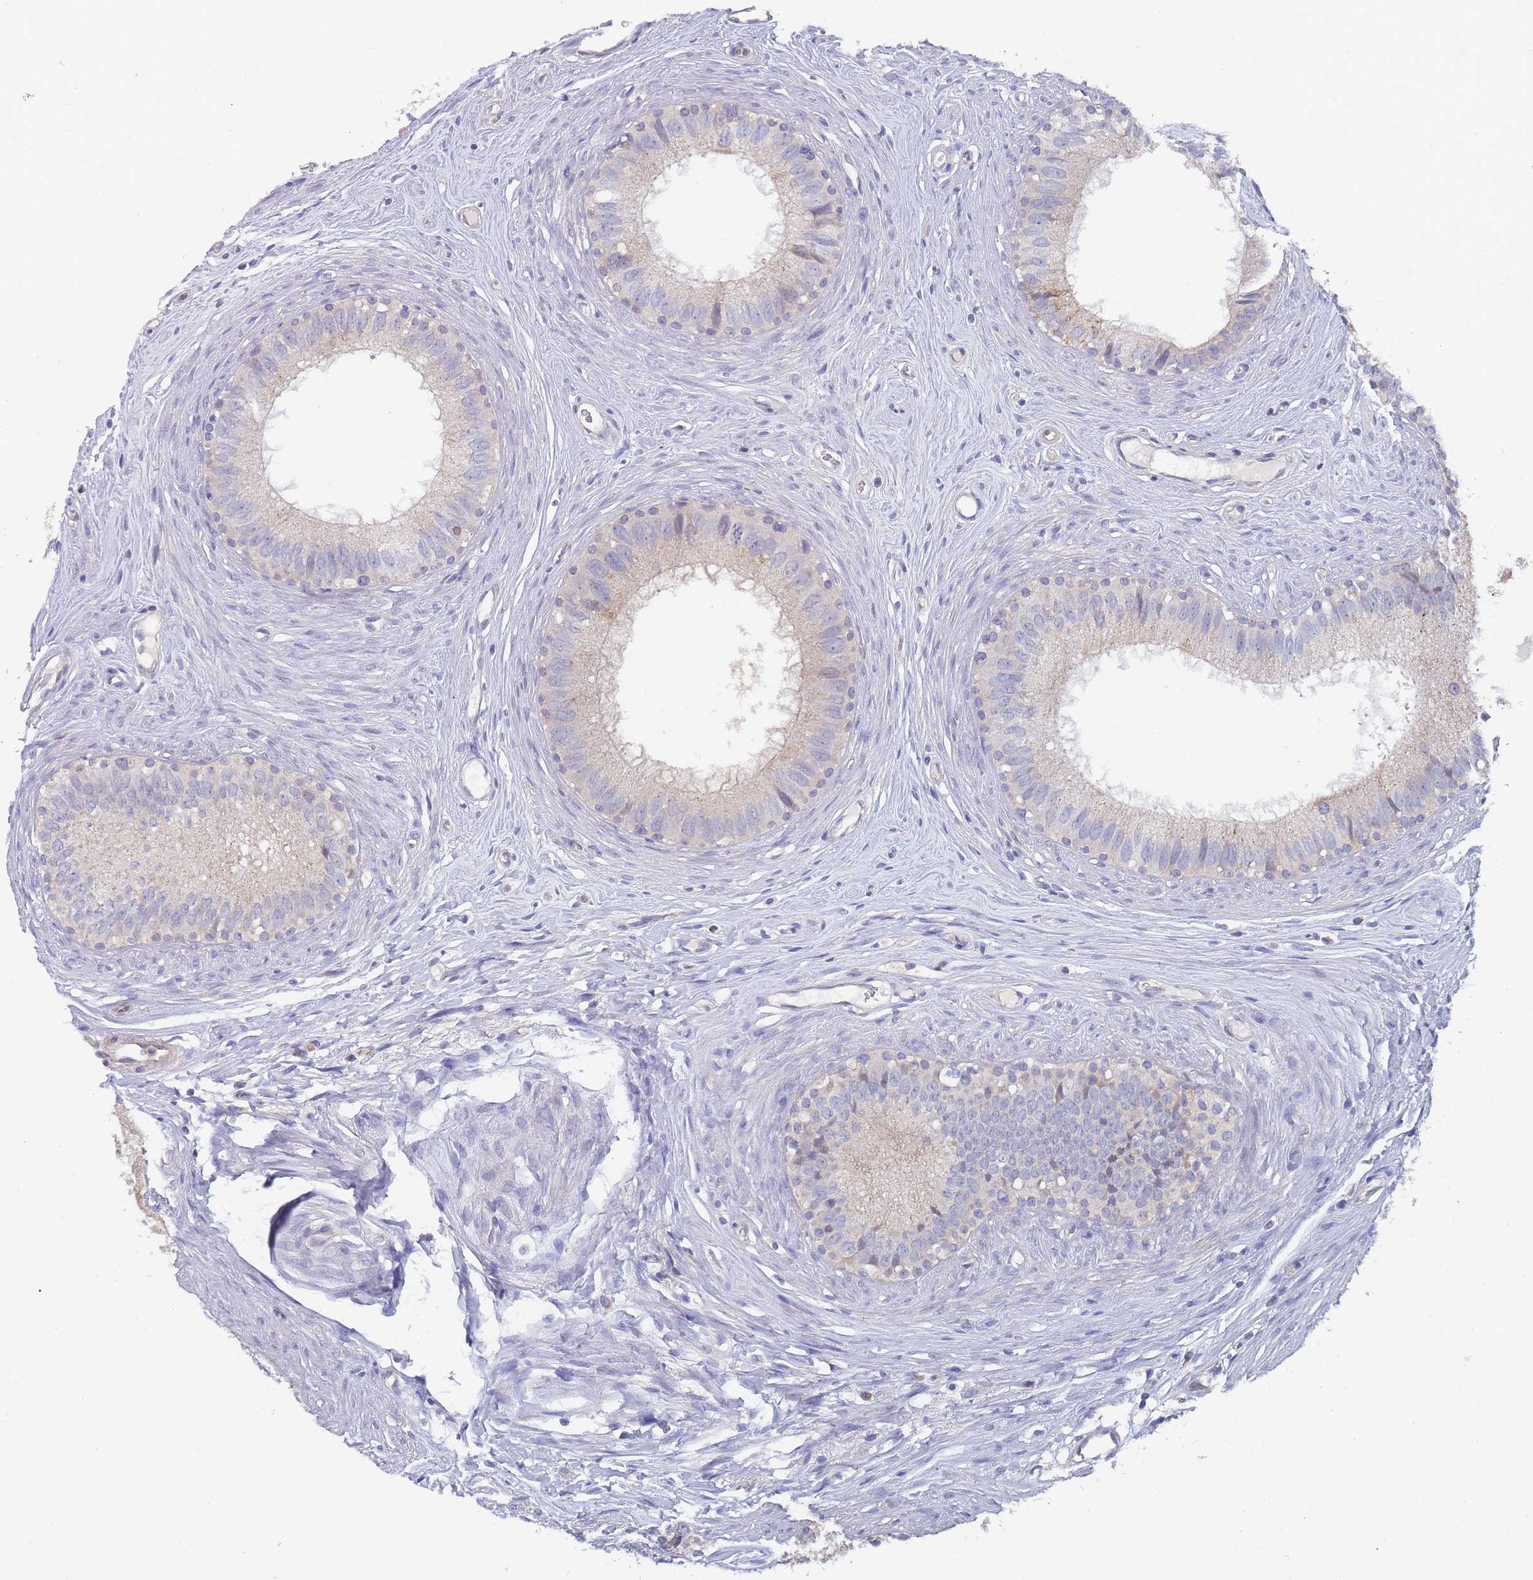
{"staining": {"intensity": "moderate", "quantity": "25%-75%", "location": "cytoplasmic/membranous"}, "tissue": "epididymis", "cell_type": "Glandular cells", "image_type": "normal", "snomed": [{"axis": "morphology", "description": "Normal tissue, NOS"}, {"axis": "topography", "description": "Epididymis"}], "caption": "Protein staining displays moderate cytoplasmic/membranous staining in approximately 25%-75% of glandular cells in unremarkable epididymis. Nuclei are stained in blue.", "gene": "NUB1", "patient": {"sex": "male", "age": 80}}